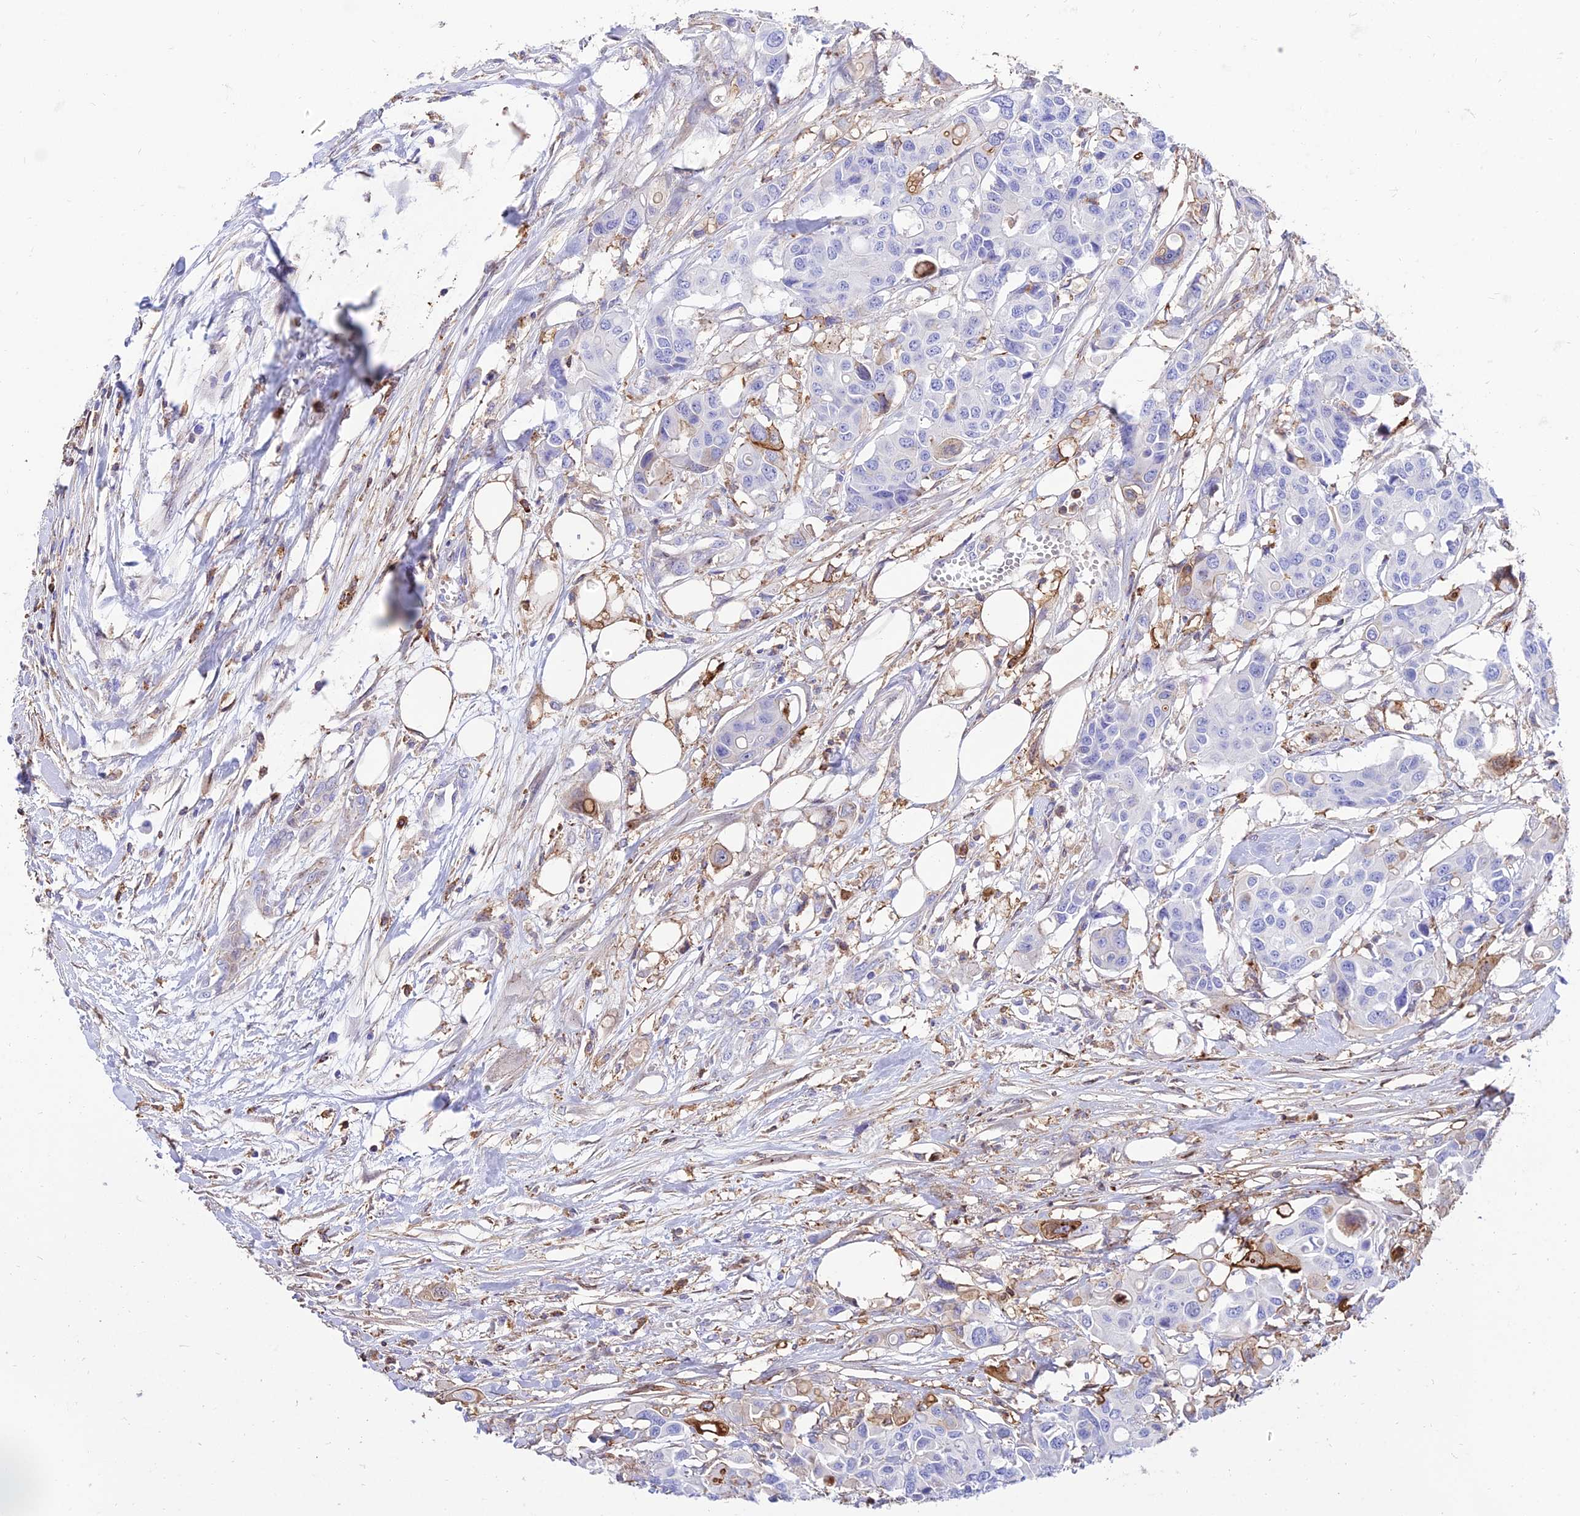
{"staining": {"intensity": "negative", "quantity": "none", "location": "none"}, "tissue": "colorectal cancer", "cell_type": "Tumor cells", "image_type": "cancer", "snomed": [{"axis": "morphology", "description": "Adenocarcinoma, NOS"}, {"axis": "topography", "description": "Colon"}], "caption": "The micrograph reveals no staining of tumor cells in colorectal adenocarcinoma.", "gene": "SREK1IP1", "patient": {"sex": "male", "age": 77}}